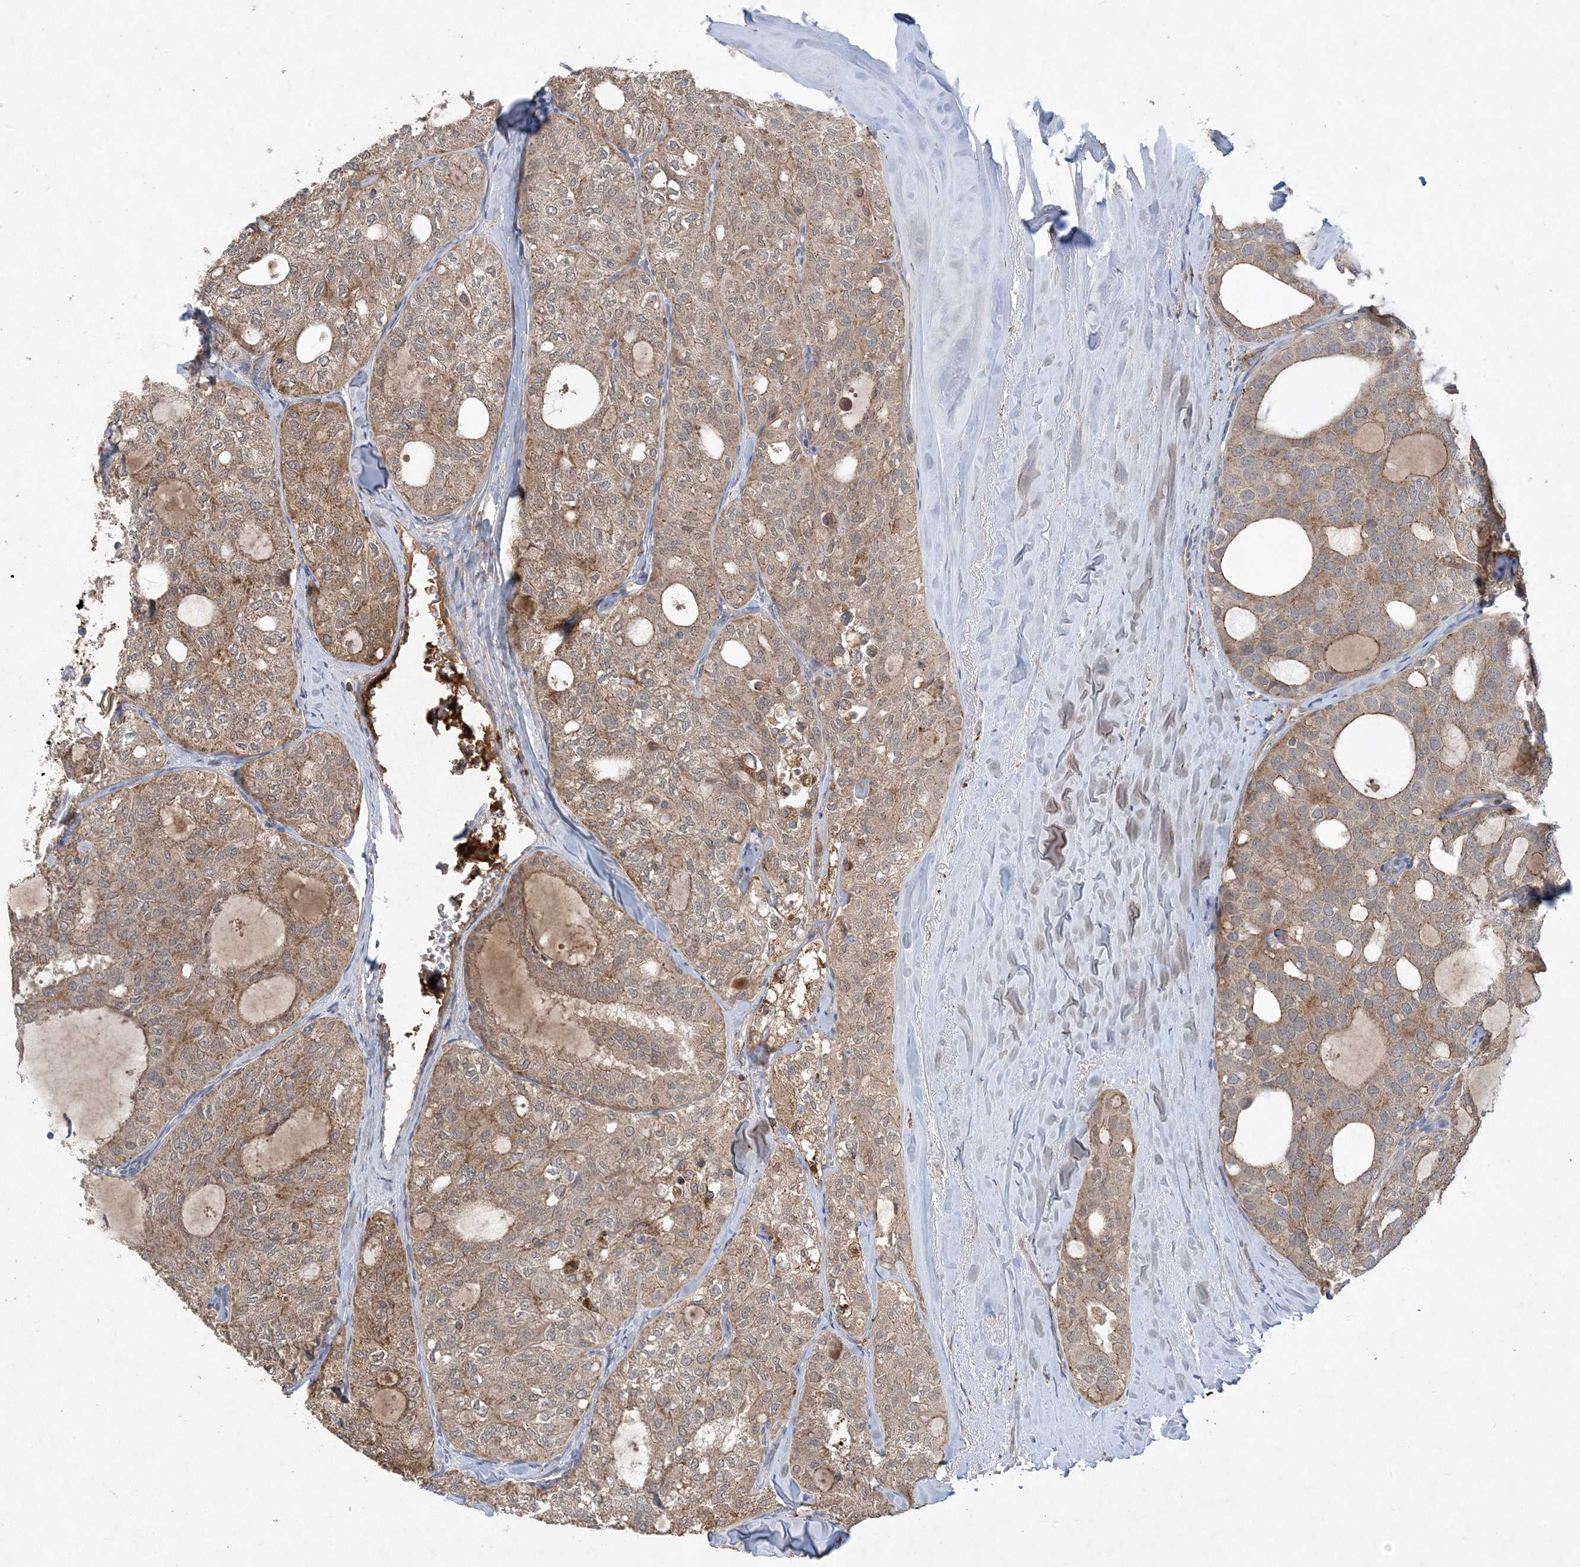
{"staining": {"intensity": "moderate", "quantity": ">75%", "location": "cytoplasmic/membranous"}, "tissue": "thyroid cancer", "cell_type": "Tumor cells", "image_type": "cancer", "snomed": [{"axis": "morphology", "description": "Follicular adenoma carcinoma, NOS"}, {"axis": "topography", "description": "Thyroid gland"}], "caption": "Human thyroid cancer (follicular adenoma carcinoma) stained with a brown dye reveals moderate cytoplasmic/membranous positive positivity in about >75% of tumor cells.", "gene": "MASP2", "patient": {"sex": "male", "age": 75}}